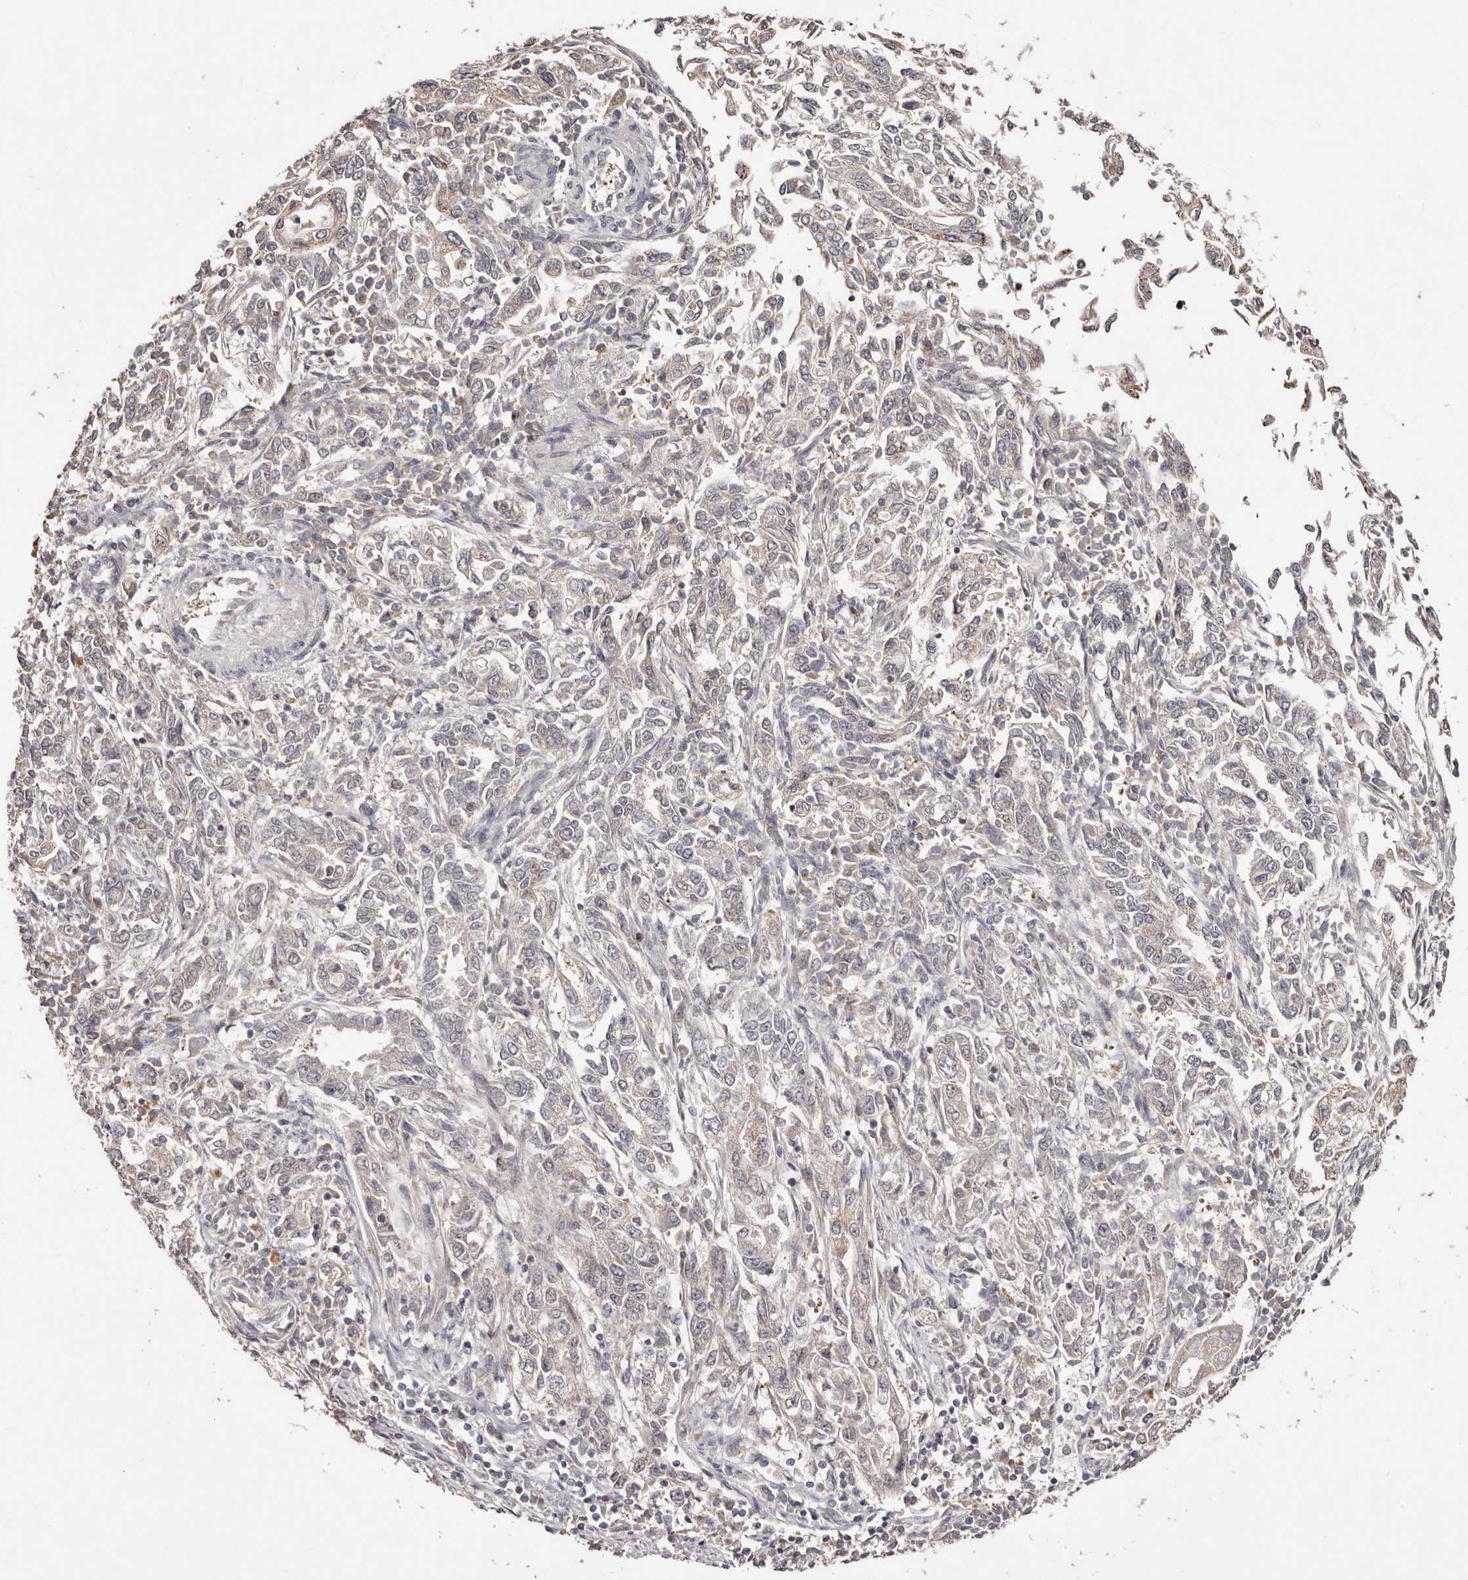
{"staining": {"intensity": "negative", "quantity": "none", "location": "none"}, "tissue": "endometrial cancer", "cell_type": "Tumor cells", "image_type": "cancer", "snomed": [{"axis": "morphology", "description": "Adenocarcinoma, NOS"}, {"axis": "topography", "description": "Endometrium"}], "caption": "Tumor cells show no significant staining in endometrial cancer. The staining was performed using DAB to visualize the protein expression in brown, while the nuclei were stained in blue with hematoxylin (Magnification: 20x).", "gene": "EGR3", "patient": {"sex": "female", "age": 49}}